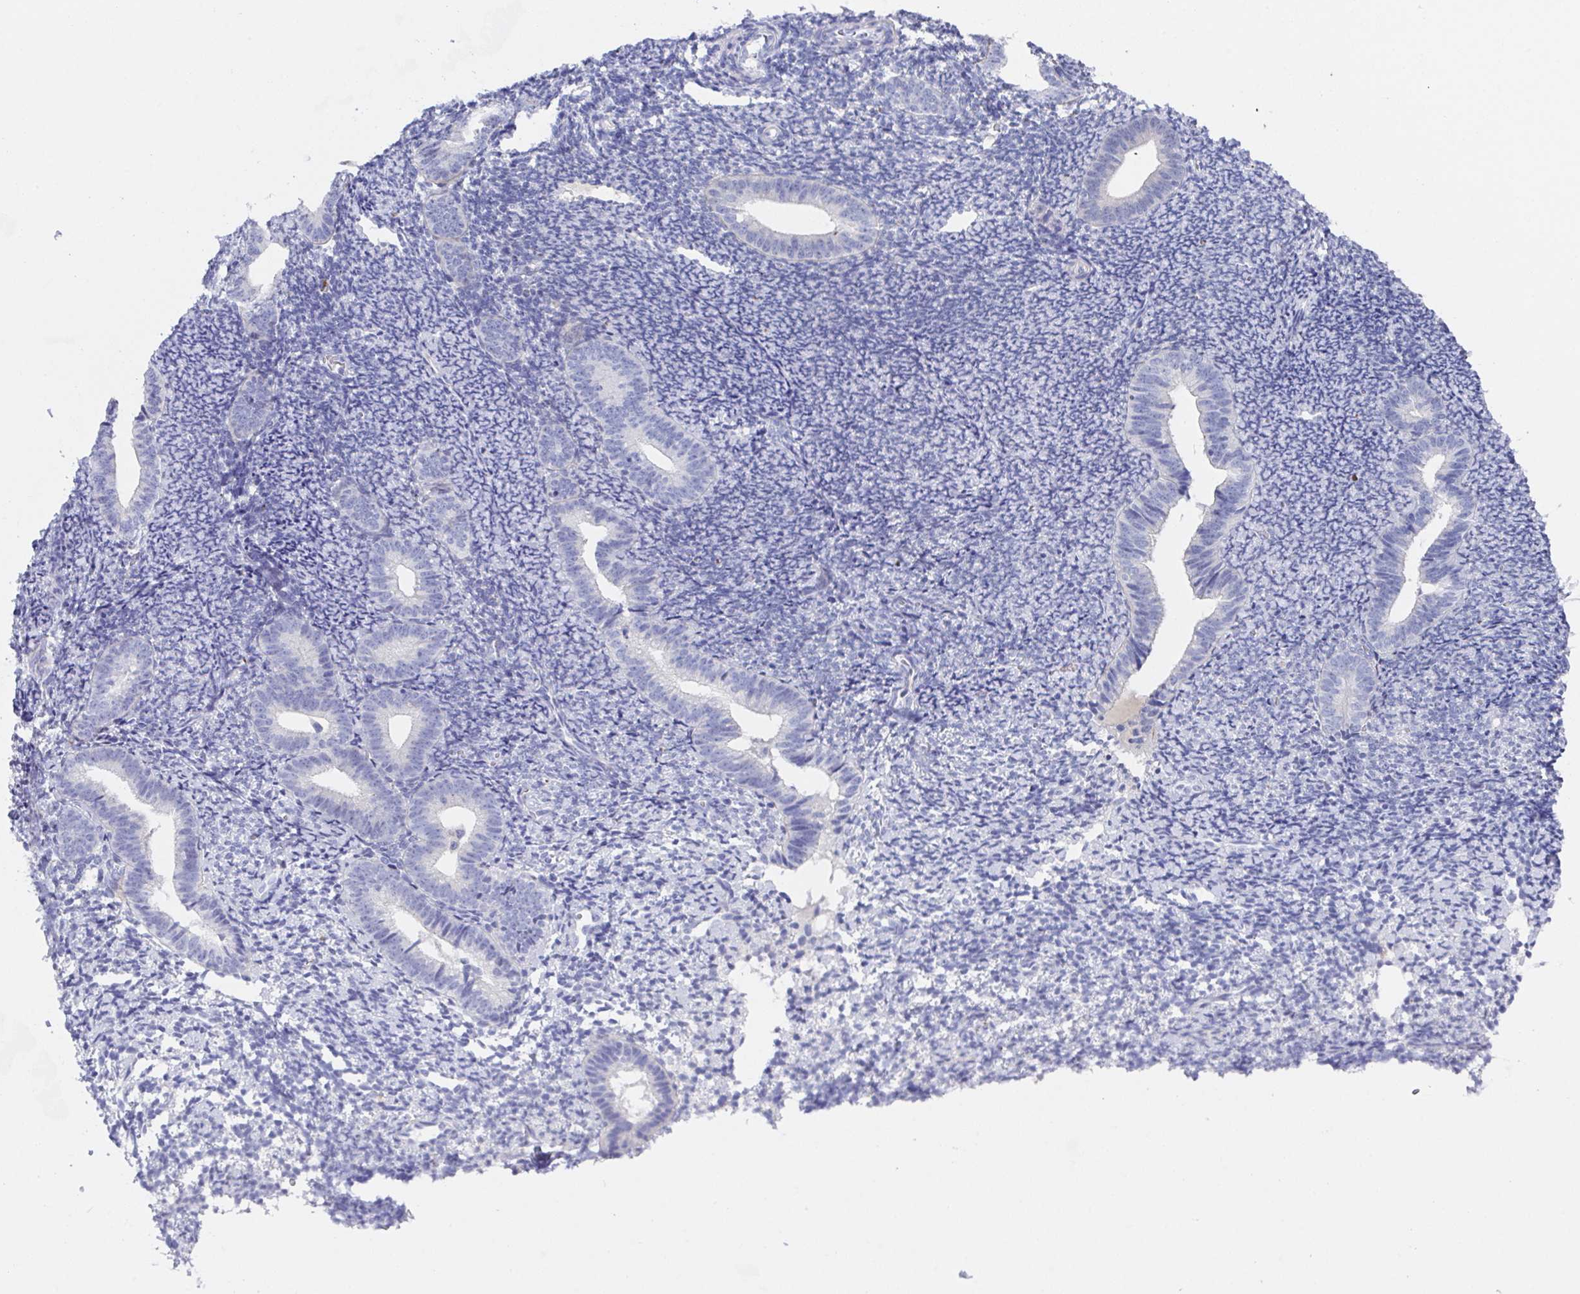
{"staining": {"intensity": "negative", "quantity": "none", "location": "none"}, "tissue": "endometrium", "cell_type": "Cells in endometrial stroma", "image_type": "normal", "snomed": [{"axis": "morphology", "description": "Normal tissue, NOS"}, {"axis": "topography", "description": "Endometrium"}], "caption": "The micrograph displays no staining of cells in endometrial stroma in normal endometrium.", "gene": "SSC4D", "patient": {"sex": "female", "age": 39}}